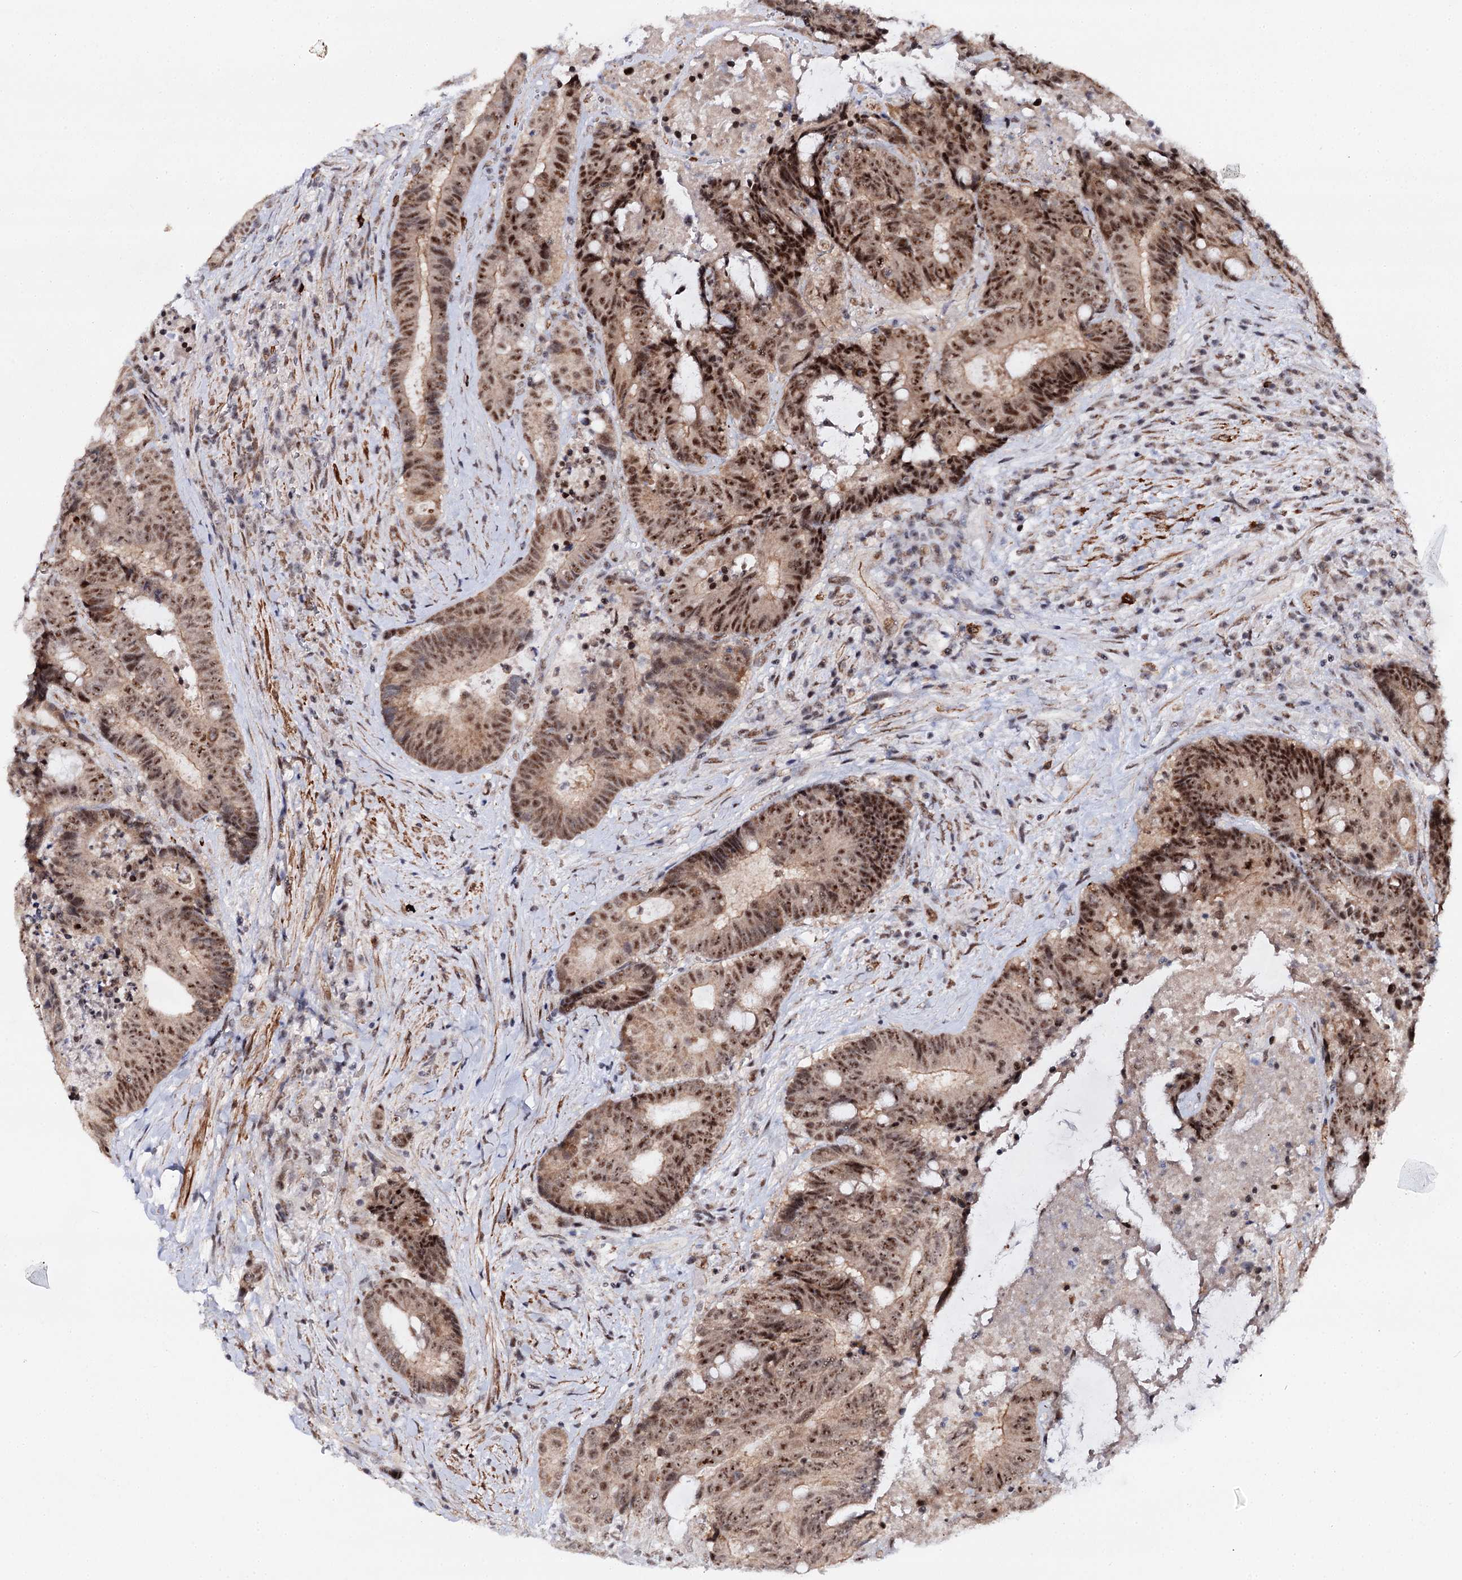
{"staining": {"intensity": "strong", "quantity": ">75%", "location": "nuclear"}, "tissue": "colorectal cancer", "cell_type": "Tumor cells", "image_type": "cancer", "snomed": [{"axis": "morphology", "description": "Adenocarcinoma, NOS"}, {"axis": "topography", "description": "Rectum"}], "caption": "Protein positivity by immunohistochemistry exhibits strong nuclear staining in approximately >75% of tumor cells in adenocarcinoma (colorectal).", "gene": "BUD13", "patient": {"sex": "male", "age": 69}}